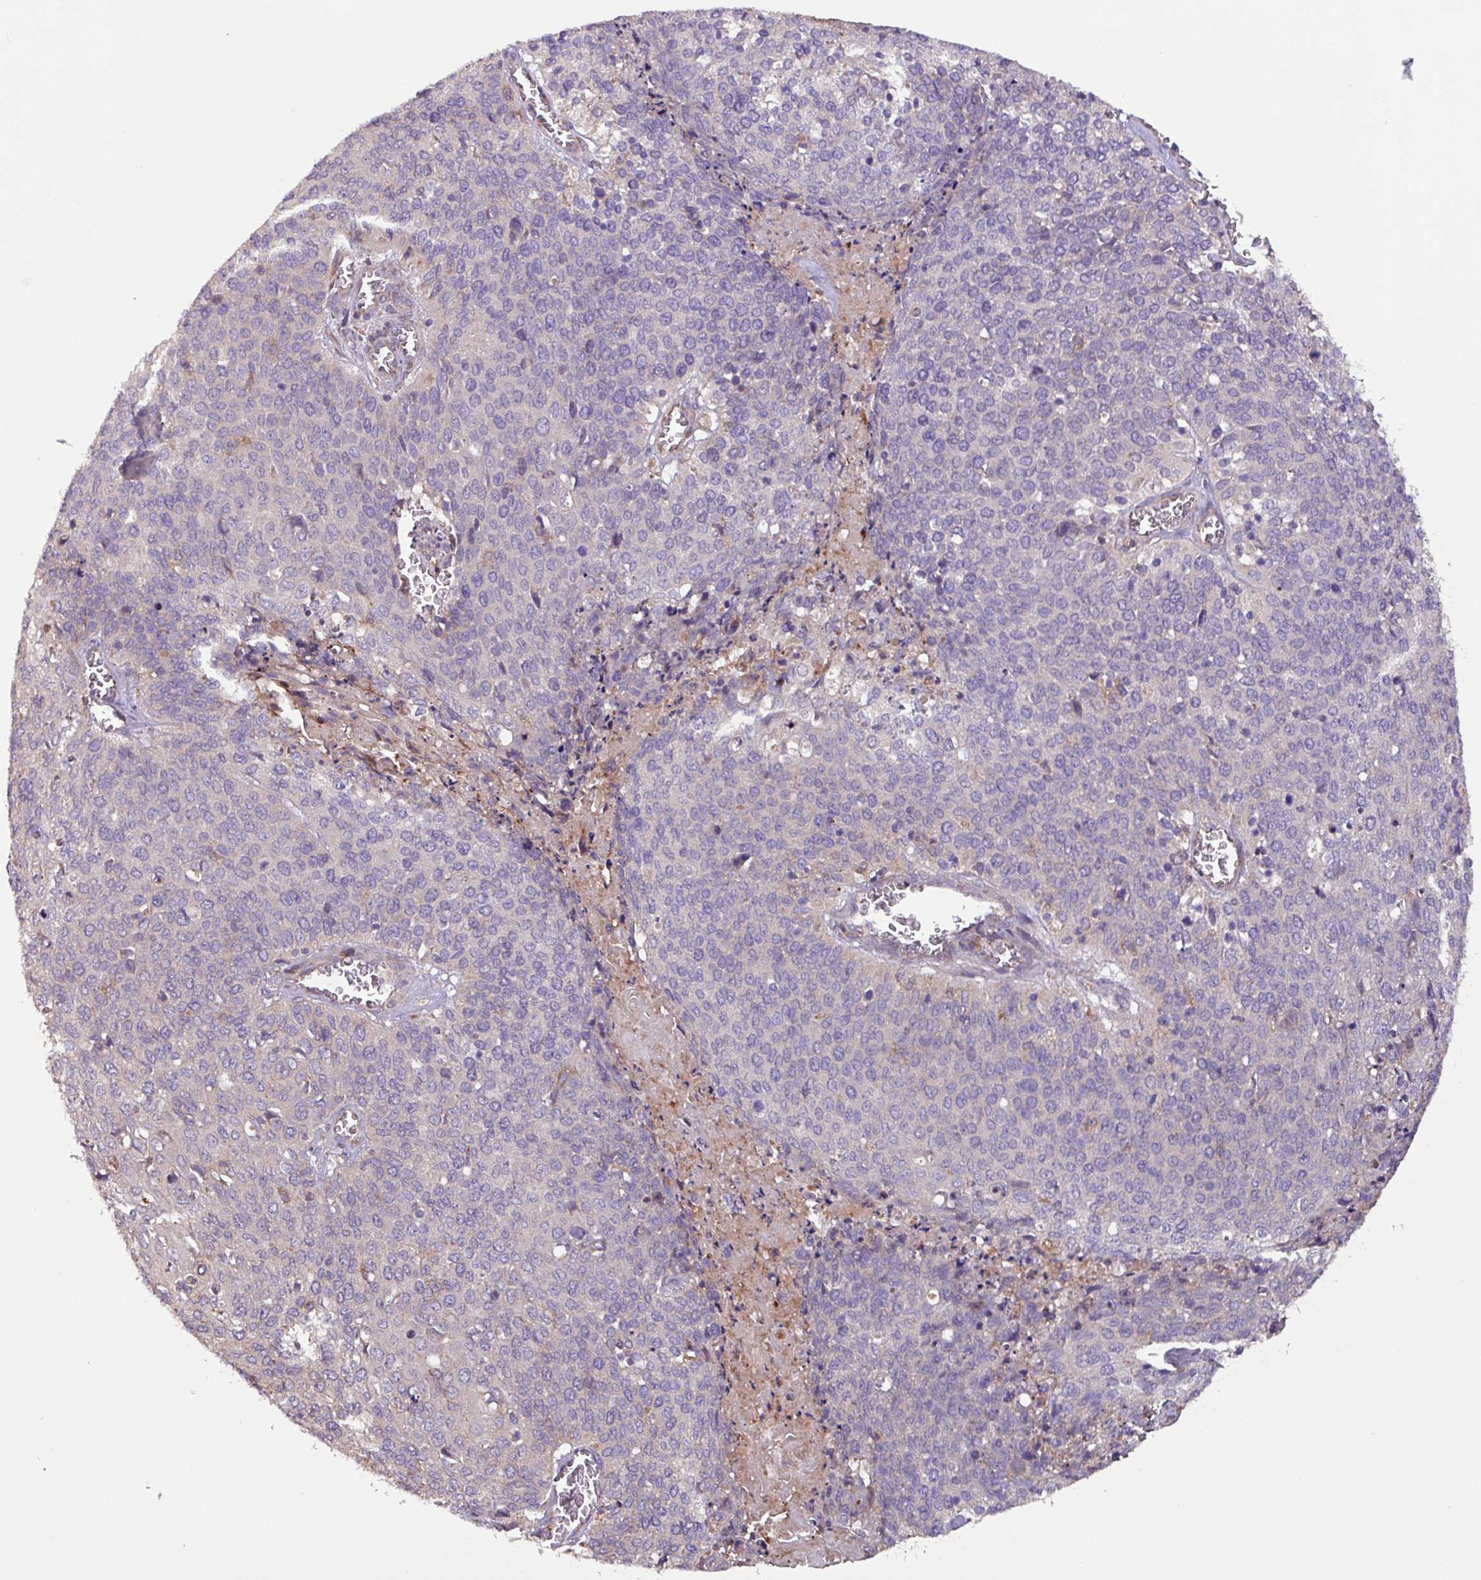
{"staining": {"intensity": "negative", "quantity": "none", "location": "none"}, "tissue": "cervical cancer", "cell_type": "Tumor cells", "image_type": "cancer", "snomed": [{"axis": "morphology", "description": "Squamous cell carcinoma, NOS"}, {"axis": "topography", "description": "Cervix"}], "caption": "A high-resolution photomicrograph shows immunohistochemistry staining of cervical squamous cell carcinoma, which reveals no significant positivity in tumor cells.", "gene": "PTPRQ", "patient": {"sex": "female", "age": 39}}